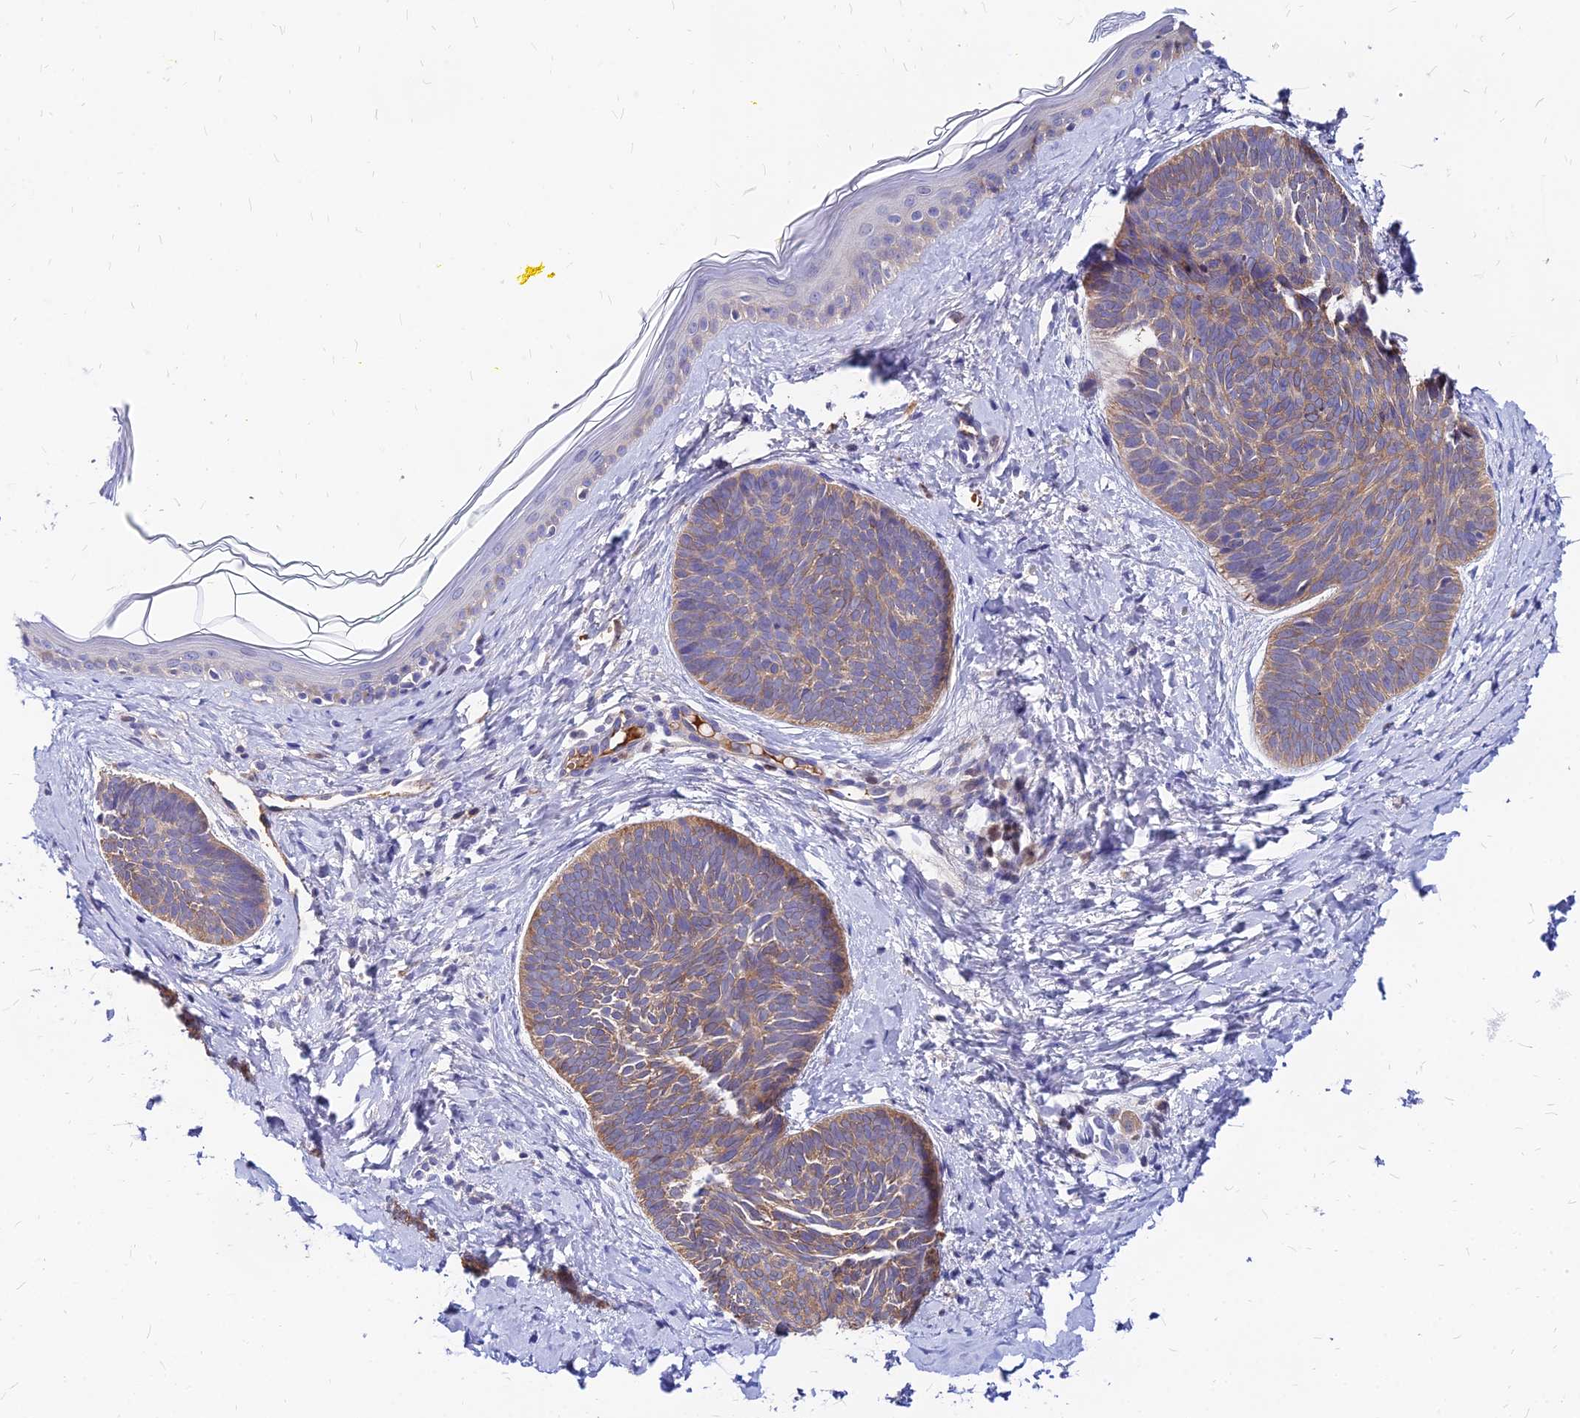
{"staining": {"intensity": "moderate", "quantity": ">75%", "location": "cytoplasmic/membranous"}, "tissue": "skin cancer", "cell_type": "Tumor cells", "image_type": "cancer", "snomed": [{"axis": "morphology", "description": "Basal cell carcinoma"}, {"axis": "topography", "description": "Skin"}], "caption": "Tumor cells exhibit medium levels of moderate cytoplasmic/membranous staining in about >75% of cells in human skin cancer.", "gene": "ACSM6", "patient": {"sex": "female", "age": 81}}